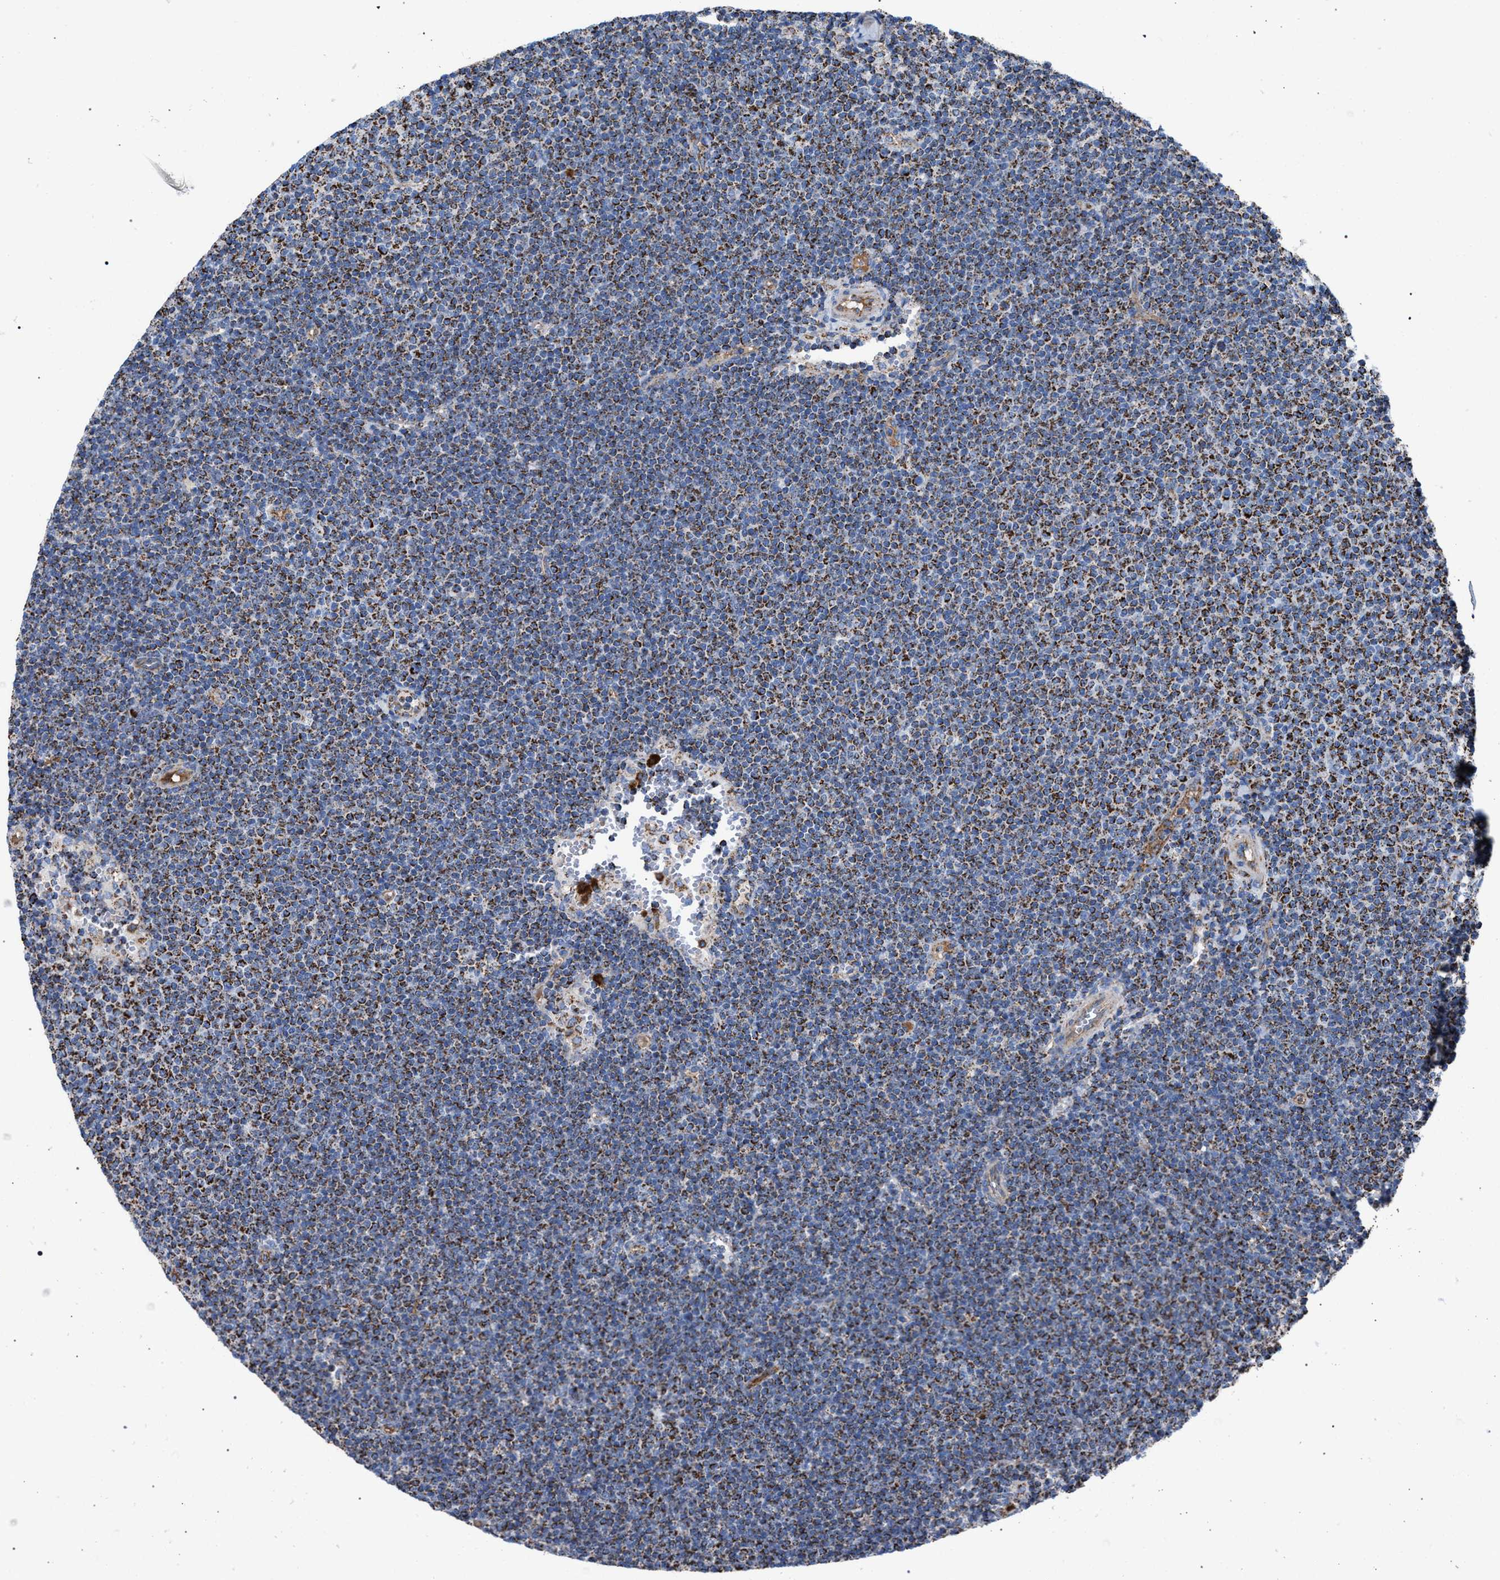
{"staining": {"intensity": "strong", "quantity": ">75%", "location": "cytoplasmic/membranous"}, "tissue": "lymphoma", "cell_type": "Tumor cells", "image_type": "cancer", "snomed": [{"axis": "morphology", "description": "Malignant lymphoma, non-Hodgkin's type, Low grade"}, {"axis": "topography", "description": "Lymph node"}], "caption": "The immunohistochemical stain shows strong cytoplasmic/membranous positivity in tumor cells of lymphoma tissue.", "gene": "VPS13A", "patient": {"sex": "female", "age": 53}}